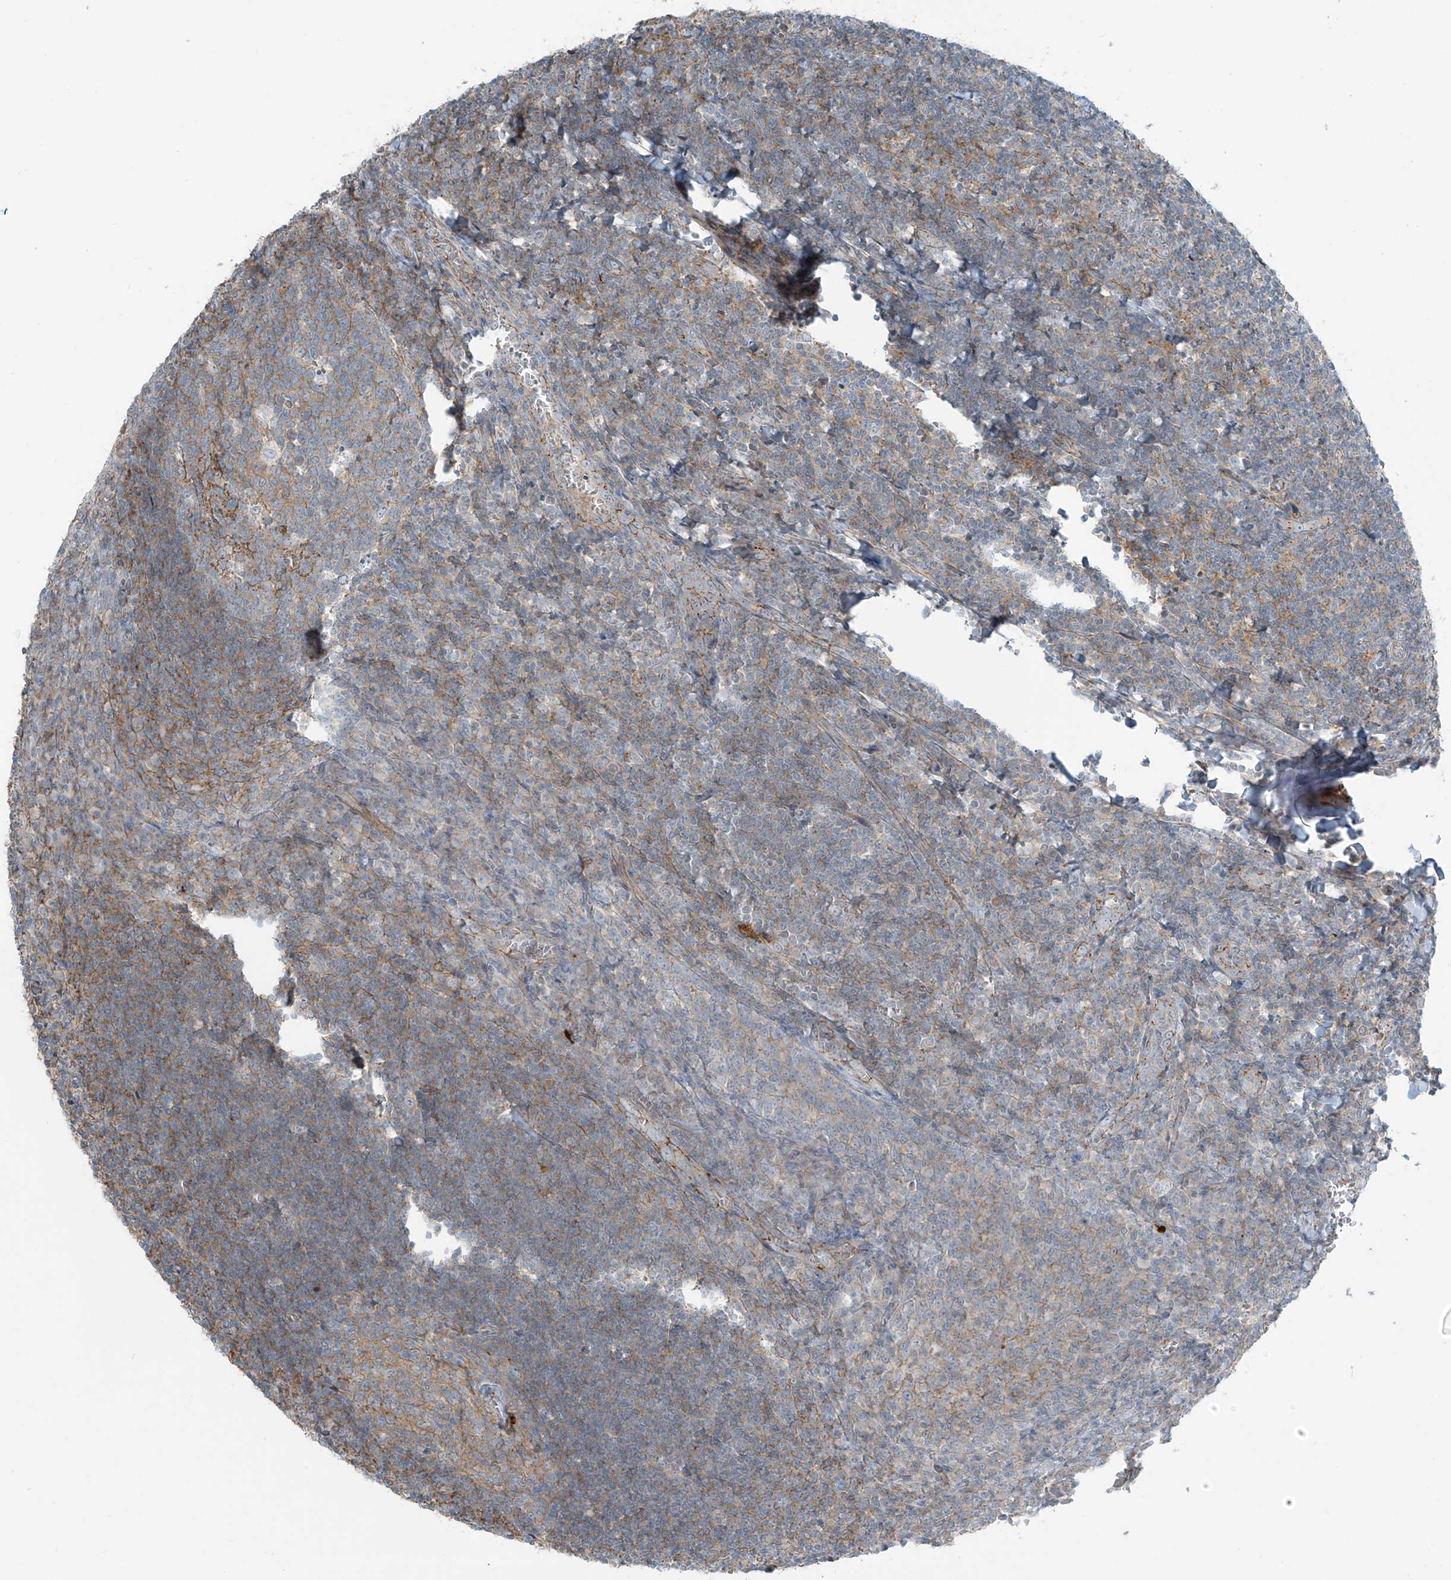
{"staining": {"intensity": "negative", "quantity": "none", "location": "none"}, "tissue": "tonsil", "cell_type": "Germinal center cells", "image_type": "normal", "snomed": [{"axis": "morphology", "description": "Normal tissue, NOS"}, {"axis": "topography", "description": "Tonsil"}], "caption": "This is an immunohistochemistry histopathology image of unremarkable tonsil. There is no expression in germinal center cells.", "gene": "SLC9A2", "patient": {"sex": "male", "age": 27}}